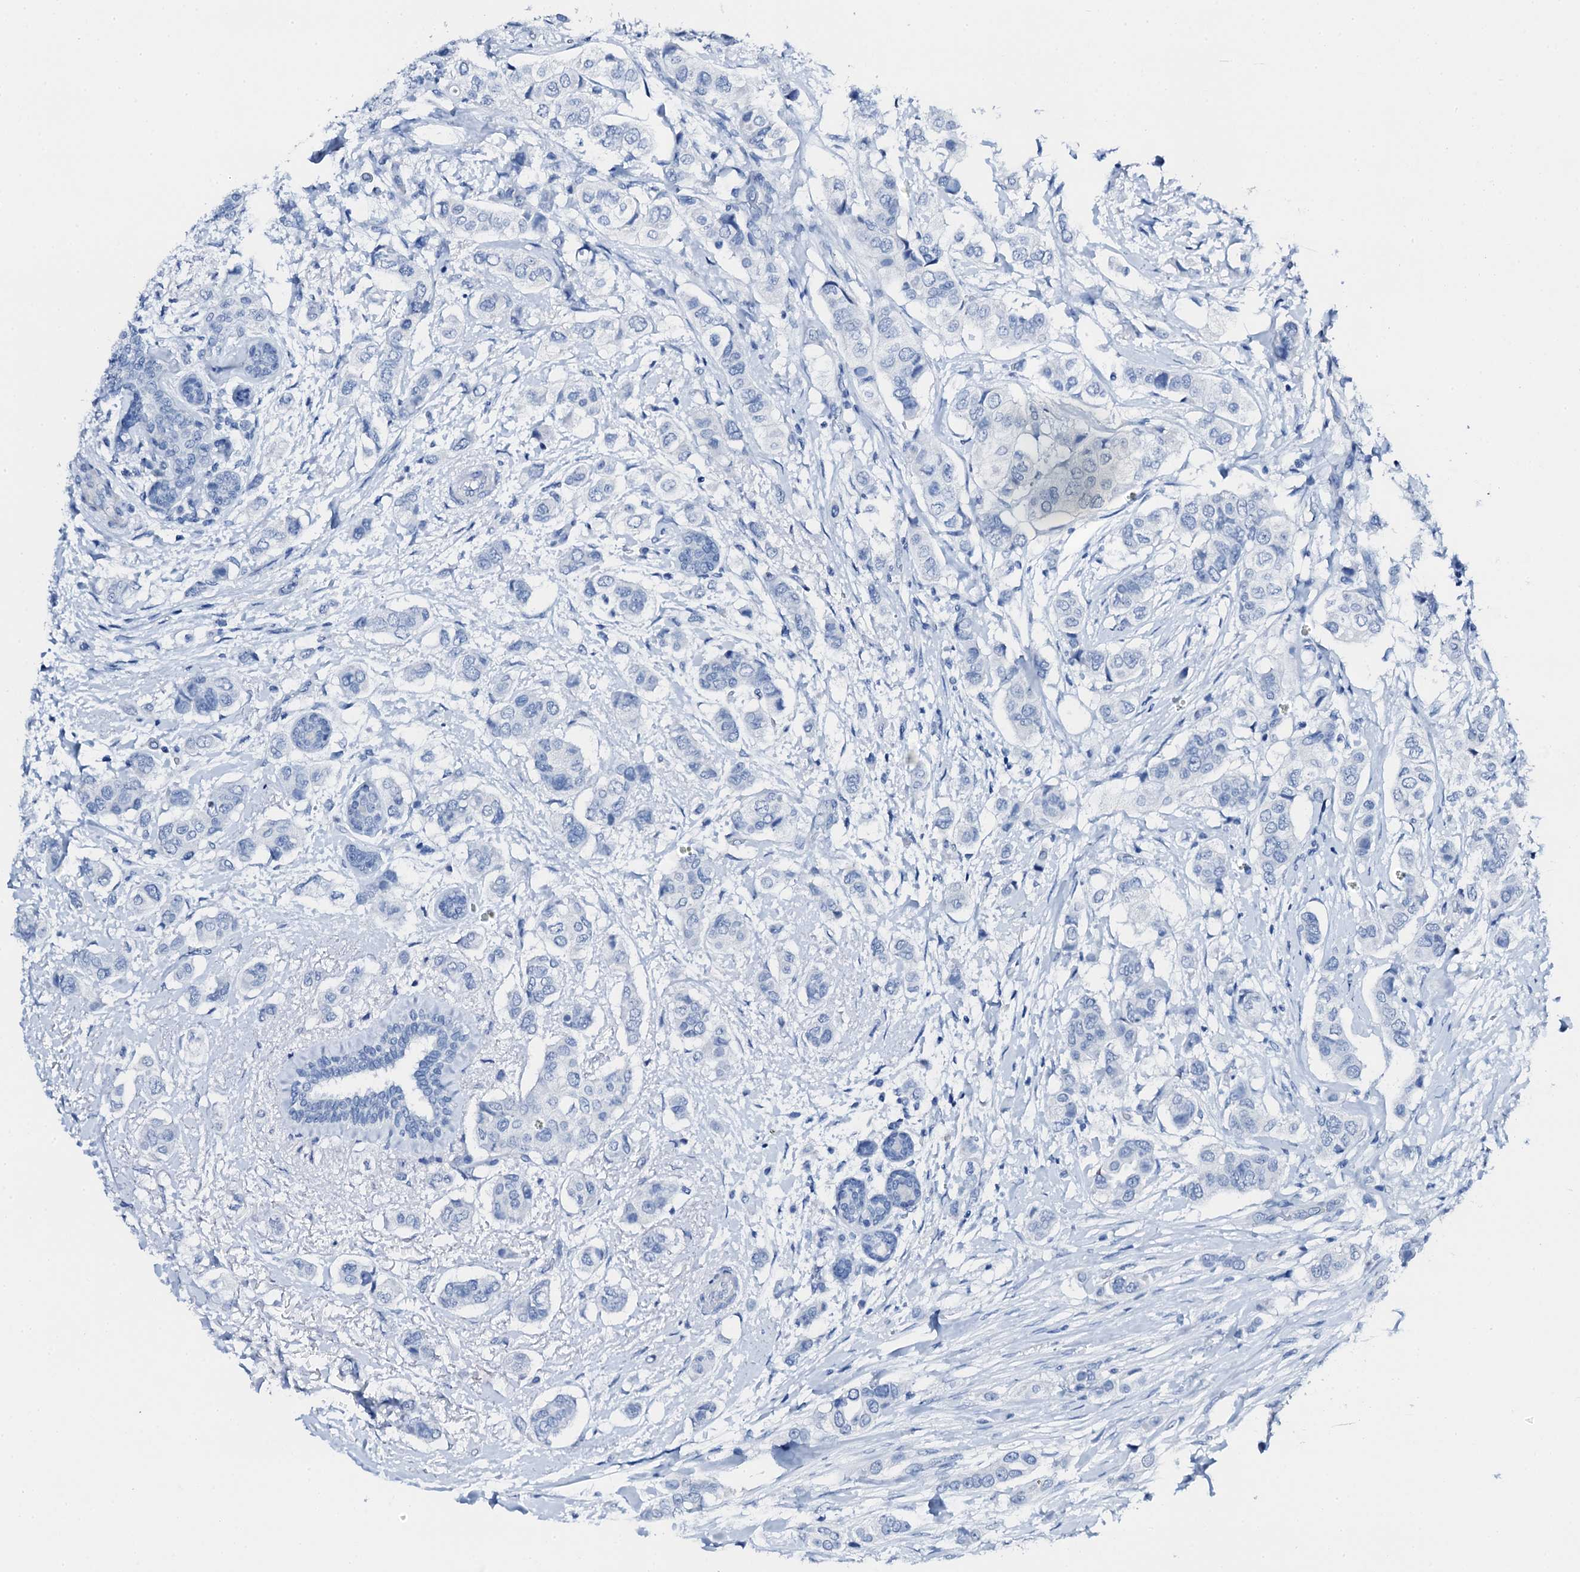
{"staining": {"intensity": "negative", "quantity": "none", "location": "none"}, "tissue": "breast cancer", "cell_type": "Tumor cells", "image_type": "cancer", "snomed": [{"axis": "morphology", "description": "Lobular carcinoma"}, {"axis": "topography", "description": "Breast"}], "caption": "Tumor cells are negative for brown protein staining in breast lobular carcinoma. (DAB immunohistochemistry with hematoxylin counter stain).", "gene": "PTH", "patient": {"sex": "female", "age": 51}}